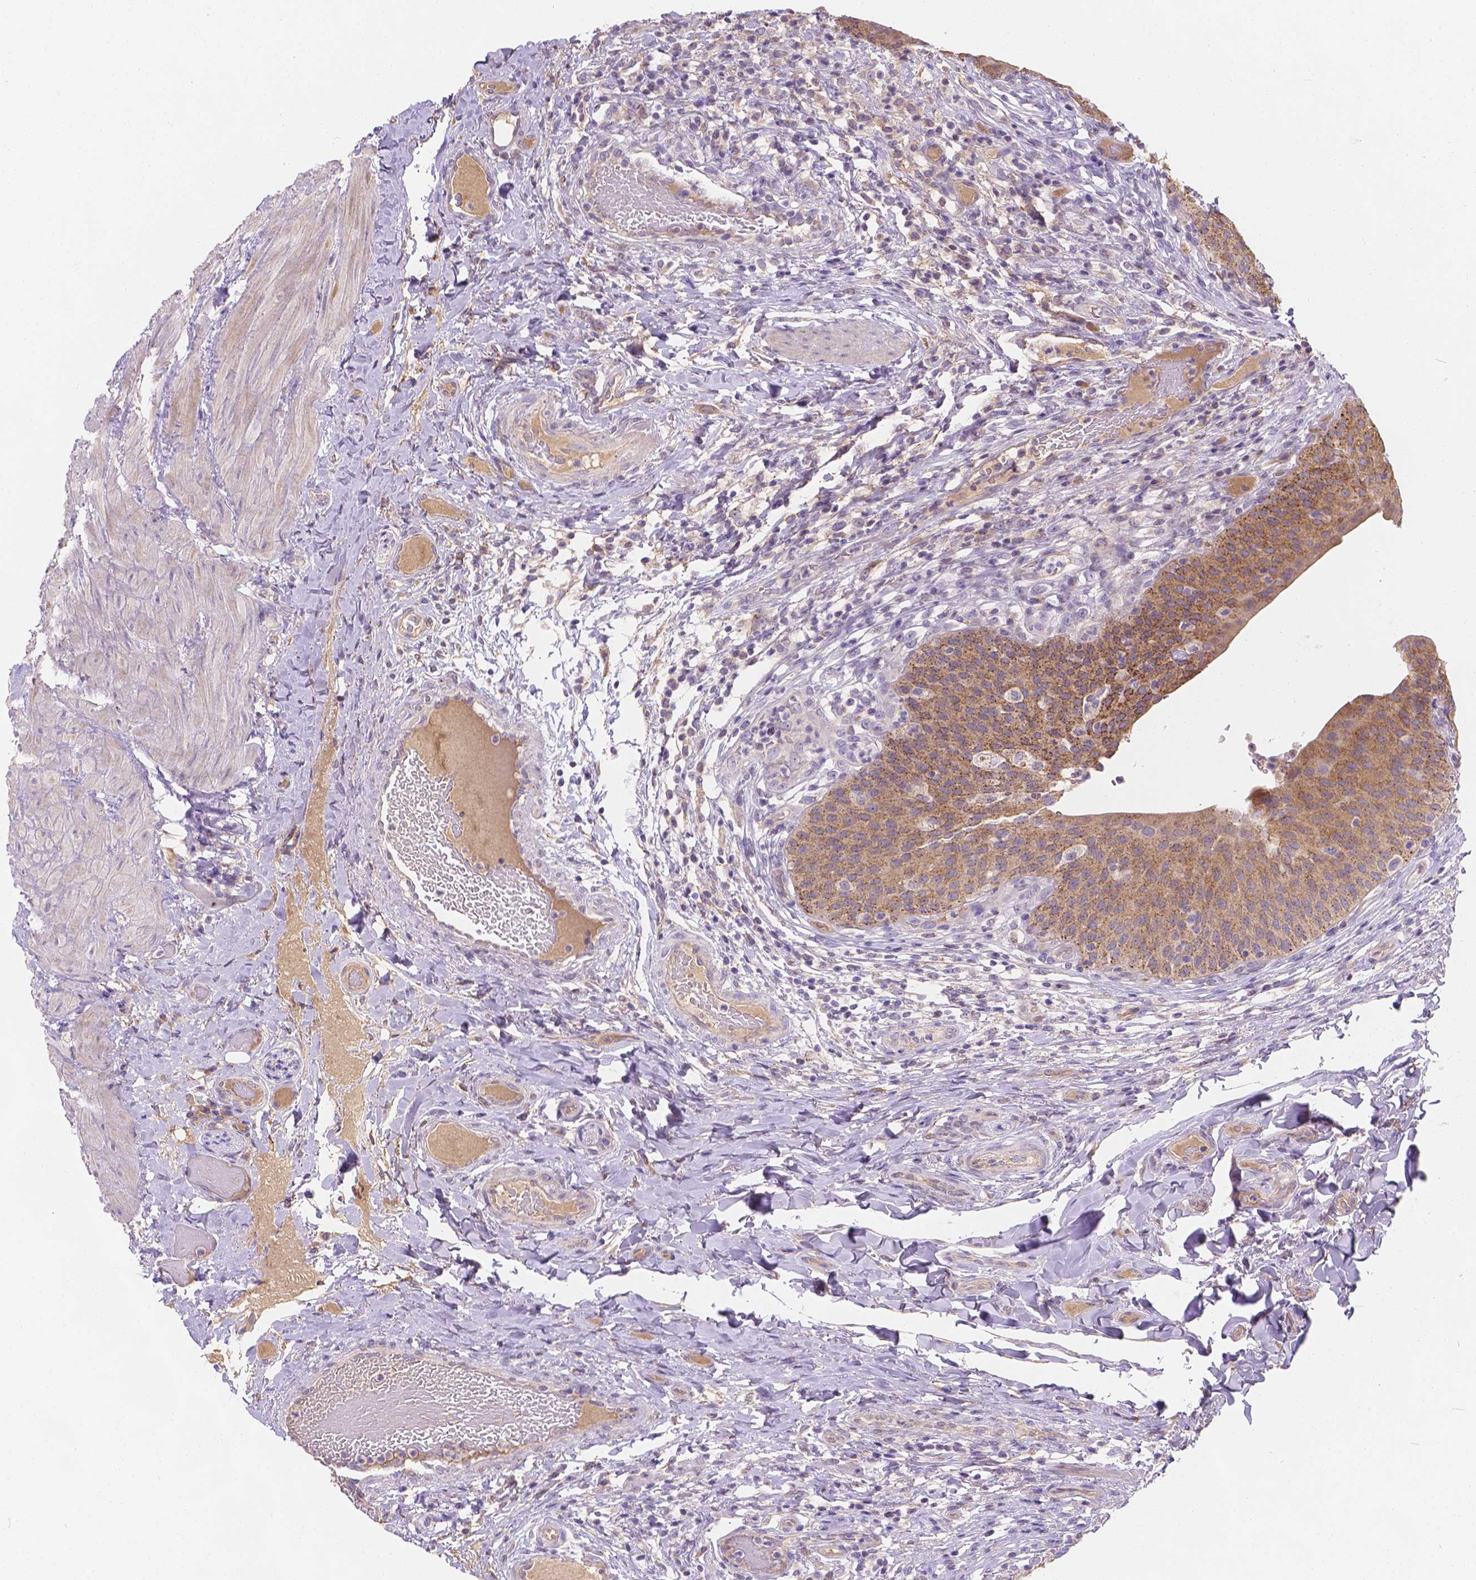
{"staining": {"intensity": "strong", "quantity": ">75%", "location": "cytoplasmic/membranous"}, "tissue": "urinary bladder", "cell_type": "Urothelial cells", "image_type": "normal", "snomed": [{"axis": "morphology", "description": "Normal tissue, NOS"}, {"axis": "topography", "description": "Urinary bladder"}], "caption": "Urothelial cells display high levels of strong cytoplasmic/membranous expression in about >75% of cells in normal urinary bladder. Immunohistochemistry (ihc) stains the protein in brown and the nuclei are stained blue.", "gene": "CDK10", "patient": {"sex": "male", "age": 66}}